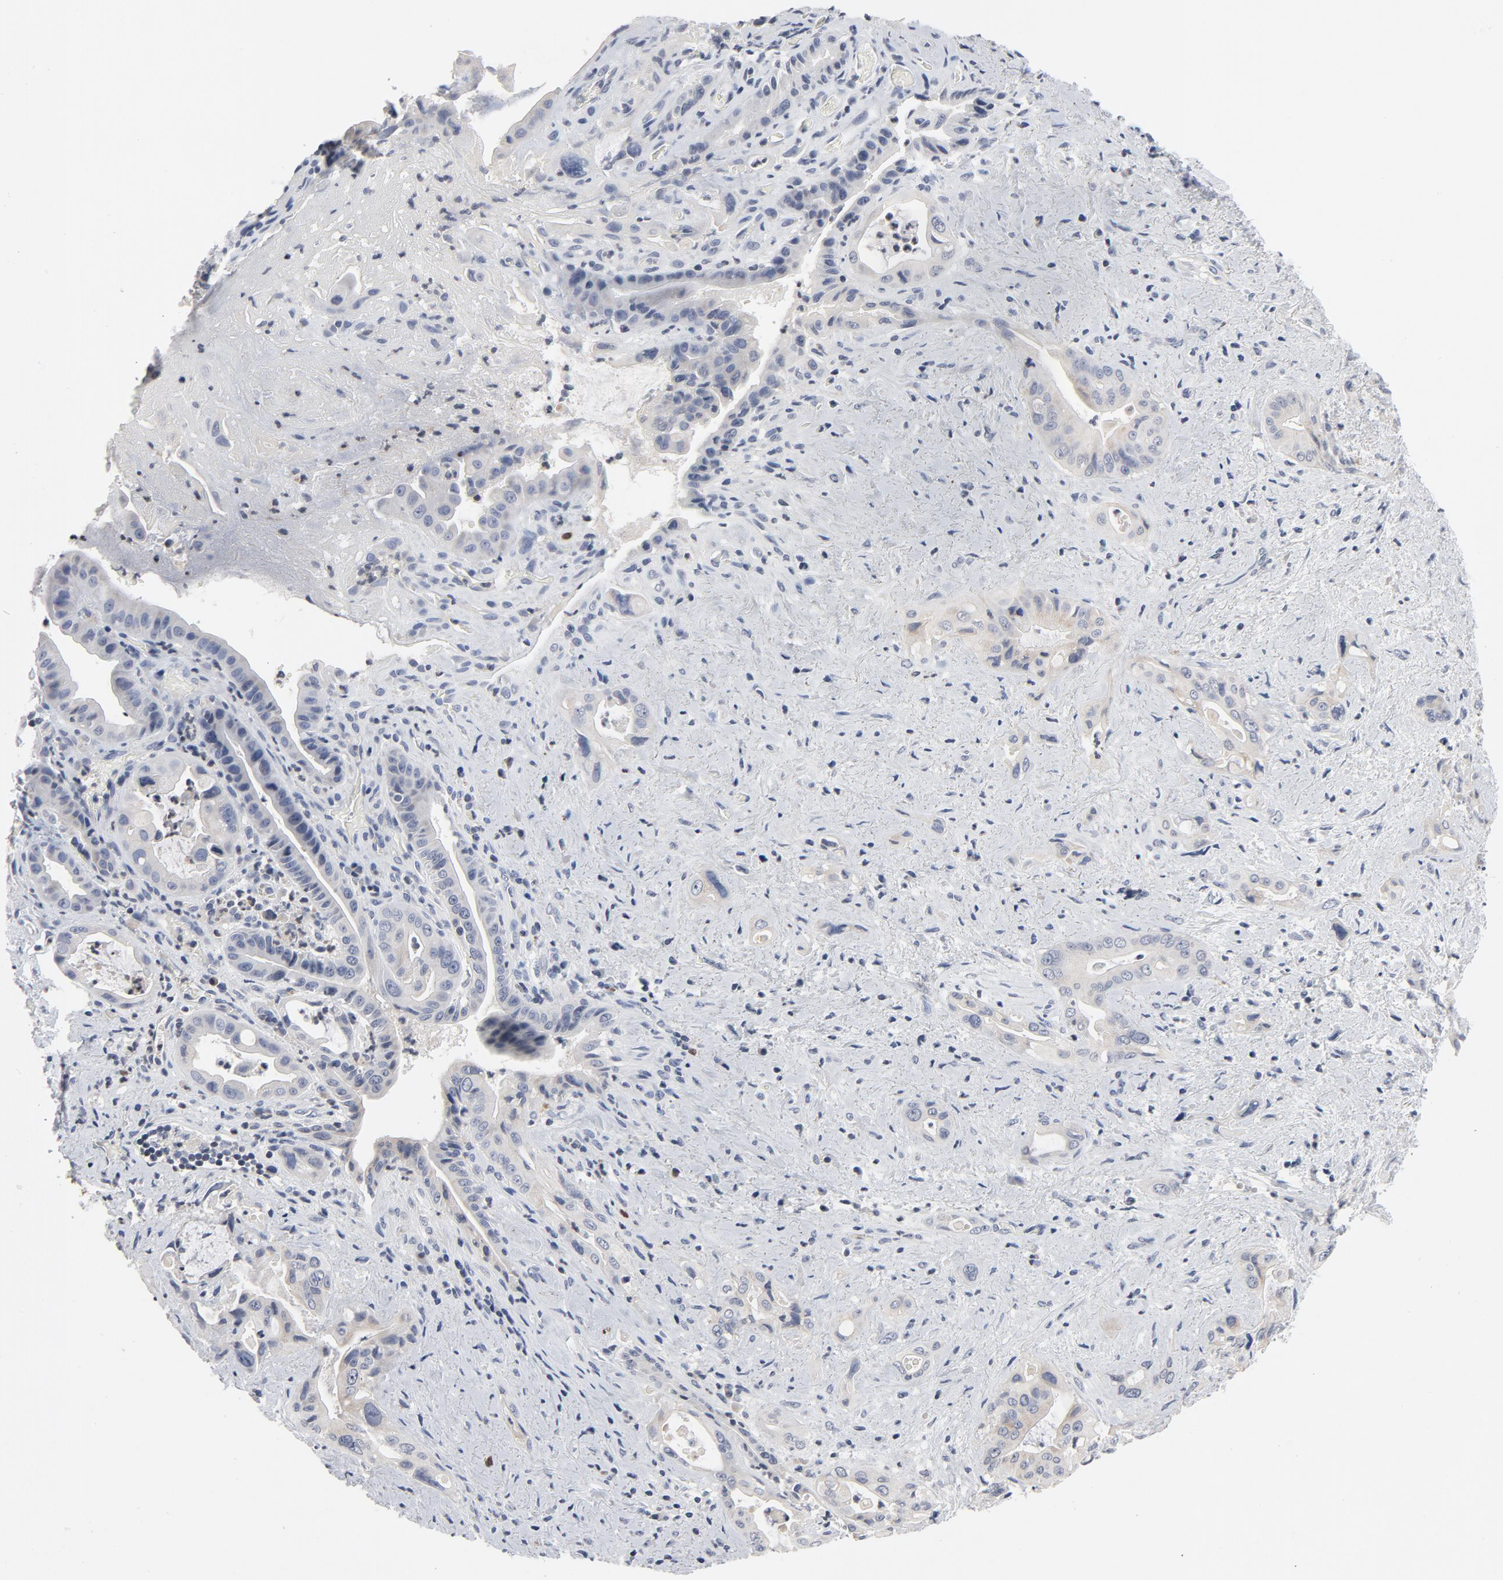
{"staining": {"intensity": "weak", "quantity": "25%-75%", "location": "cytoplasmic/membranous"}, "tissue": "pancreatic cancer", "cell_type": "Tumor cells", "image_type": "cancer", "snomed": [{"axis": "morphology", "description": "Adenocarcinoma, NOS"}, {"axis": "topography", "description": "Pancreas"}], "caption": "Immunohistochemistry of human pancreatic adenocarcinoma reveals low levels of weak cytoplasmic/membranous expression in approximately 25%-75% of tumor cells.", "gene": "TCL1A", "patient": {"sex": "male", "age": 77}}